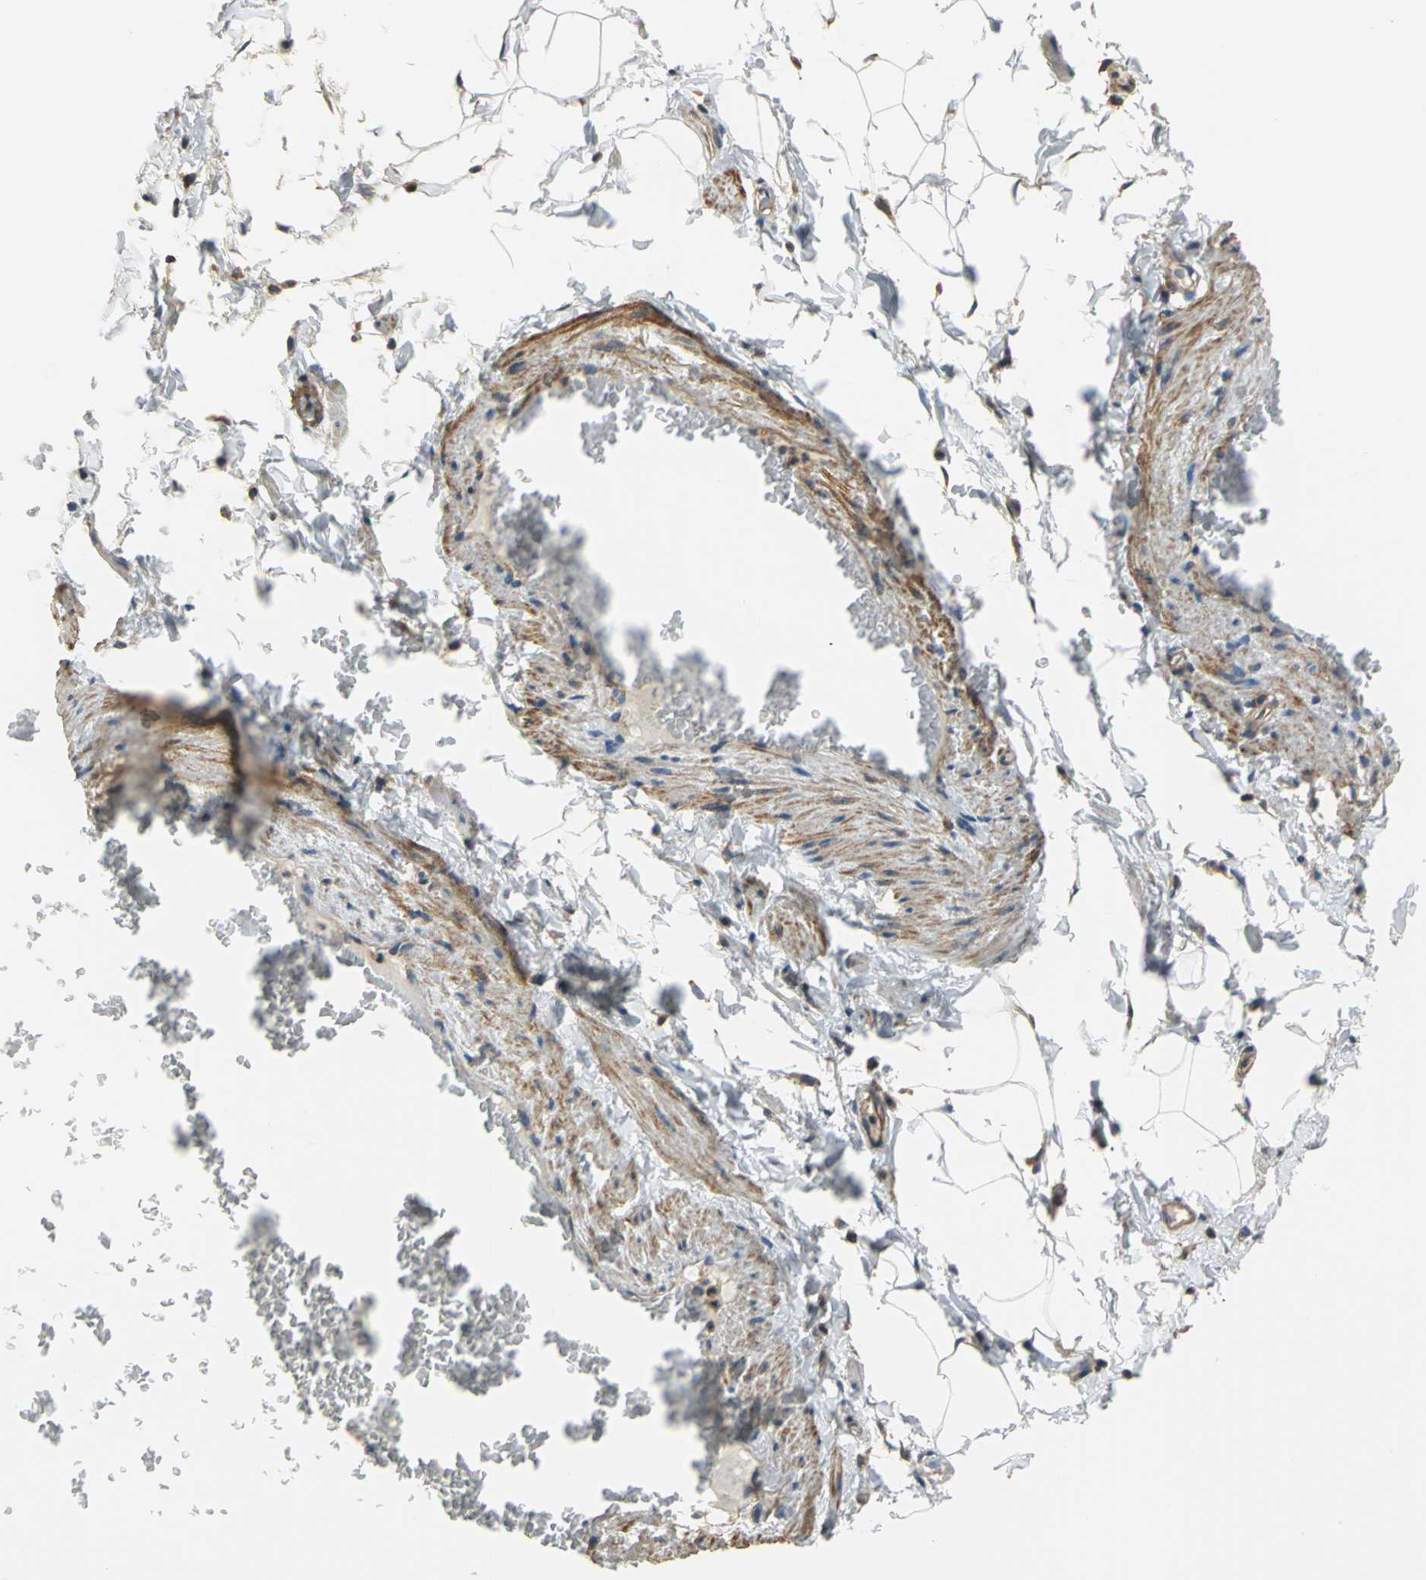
{"staining": {"intensity": "moderate", "quantity": ">75%", "location": "cytoplasmic/membranous"}, "tissue": "adipose tissue", "cell_type": "Adipocytes", "image_type": "normal", "snomed": [{"axis": "morphology", "description": "Normal tissue, NOS"}, {"axis": "topography", "description": "Vascular tissue"}], "caption": "Approximately >75% of adipocytes in unremarkable human adipose tissue demonstrate moderate cytoplasmic/membranous protein expression as visualized by brown immunohistochemical staining.", "gene": "DDX3X", "patient": {"sex": "male", "age": 41}}